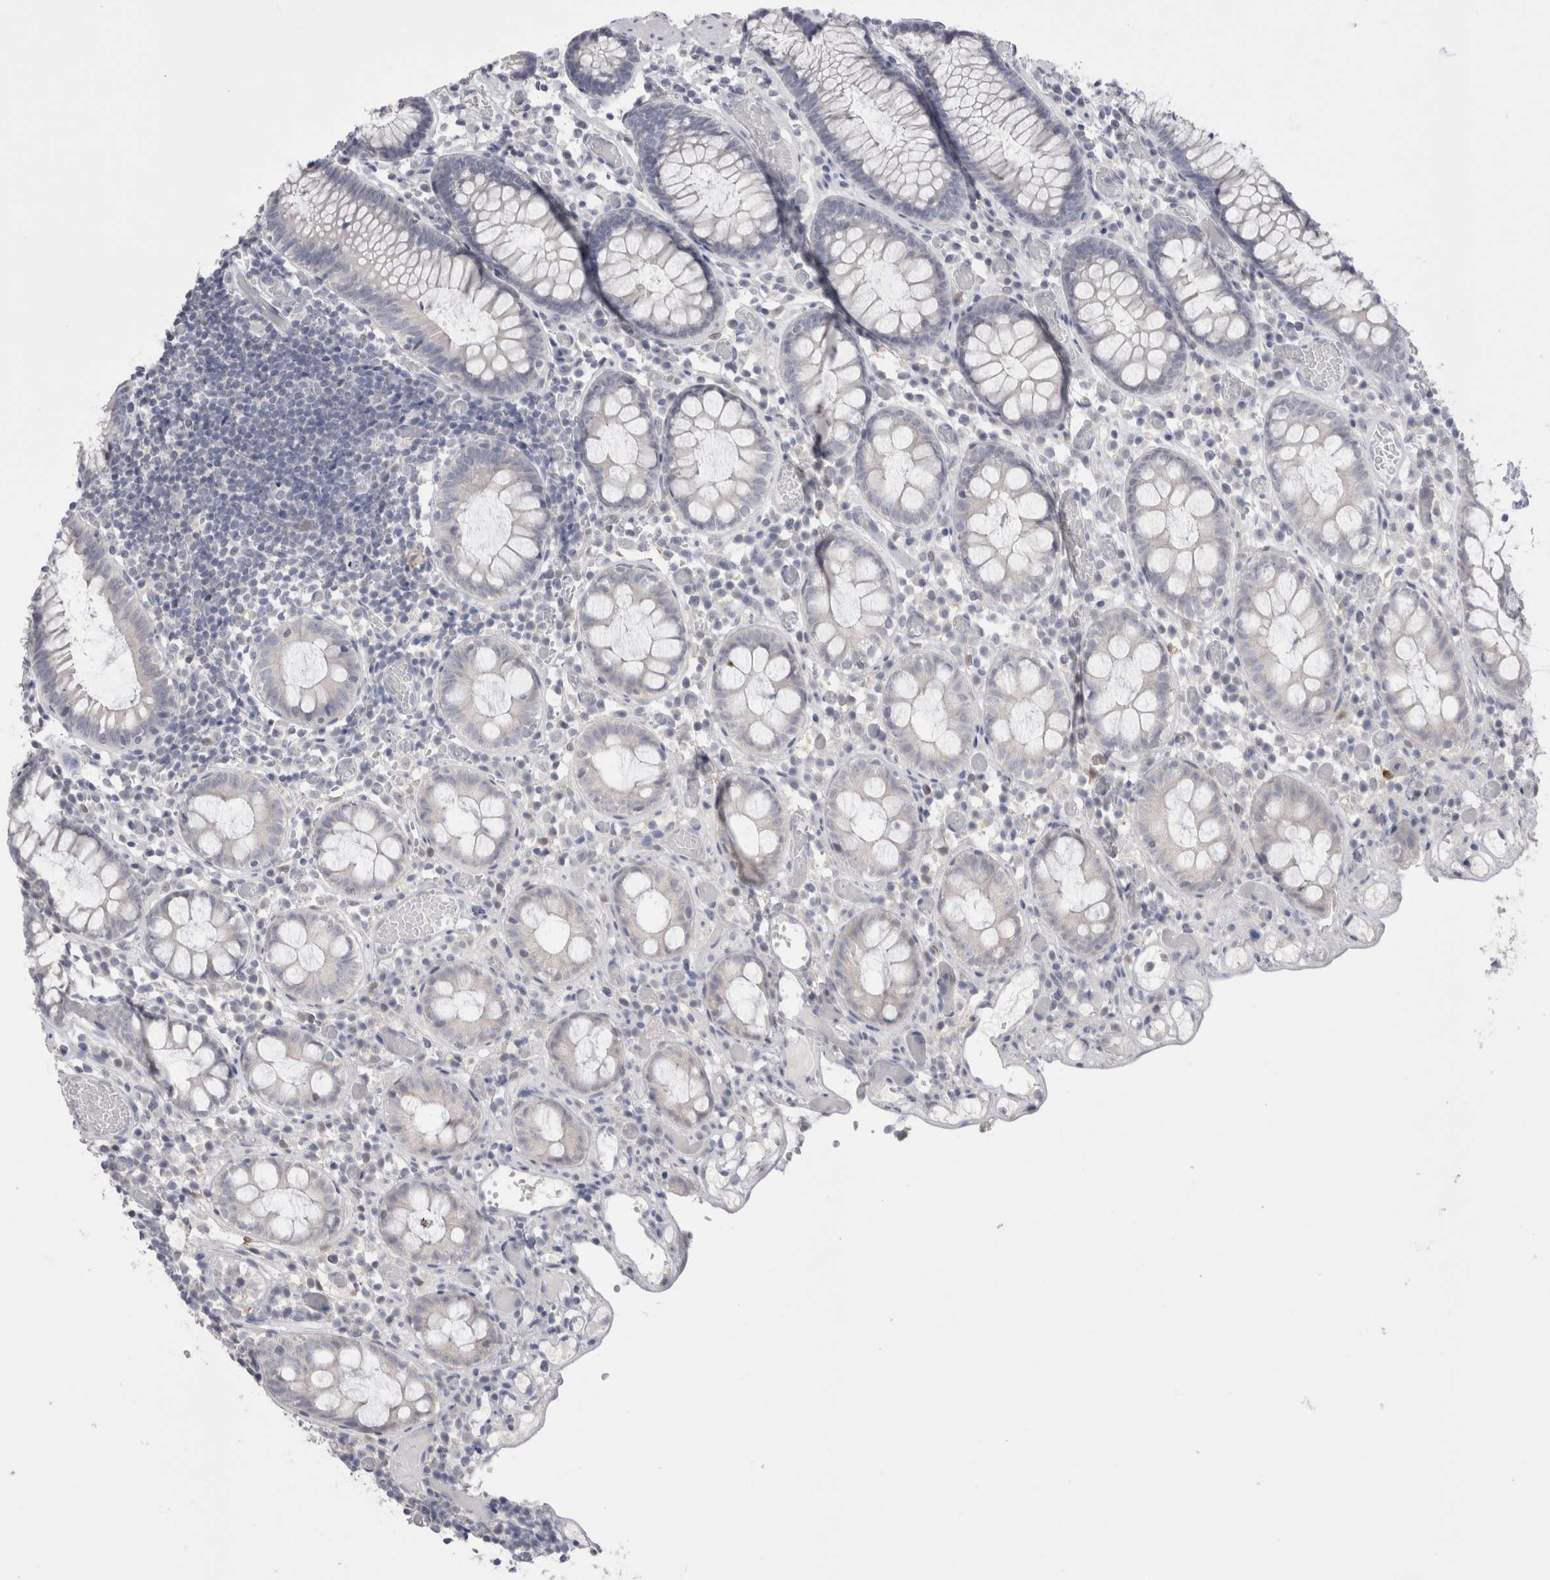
{"staining": {"intensity": "negative", "quantity": "none", "location": "none"}, "tissue": "colon", "cell_type": "Endothelial cells", "image_type": "normal", "snomed": [{"axis": "morphology", "description": "Normal tissue, NOS"}, {"axis": "topography", "description": "Colon"}], "caption": "This is an immunohistochemistry image of normal human colon. There is no positivity in endothelial cells.", "gene": "SUCNR1", "patient": {"sex": "male", "age": 14}}